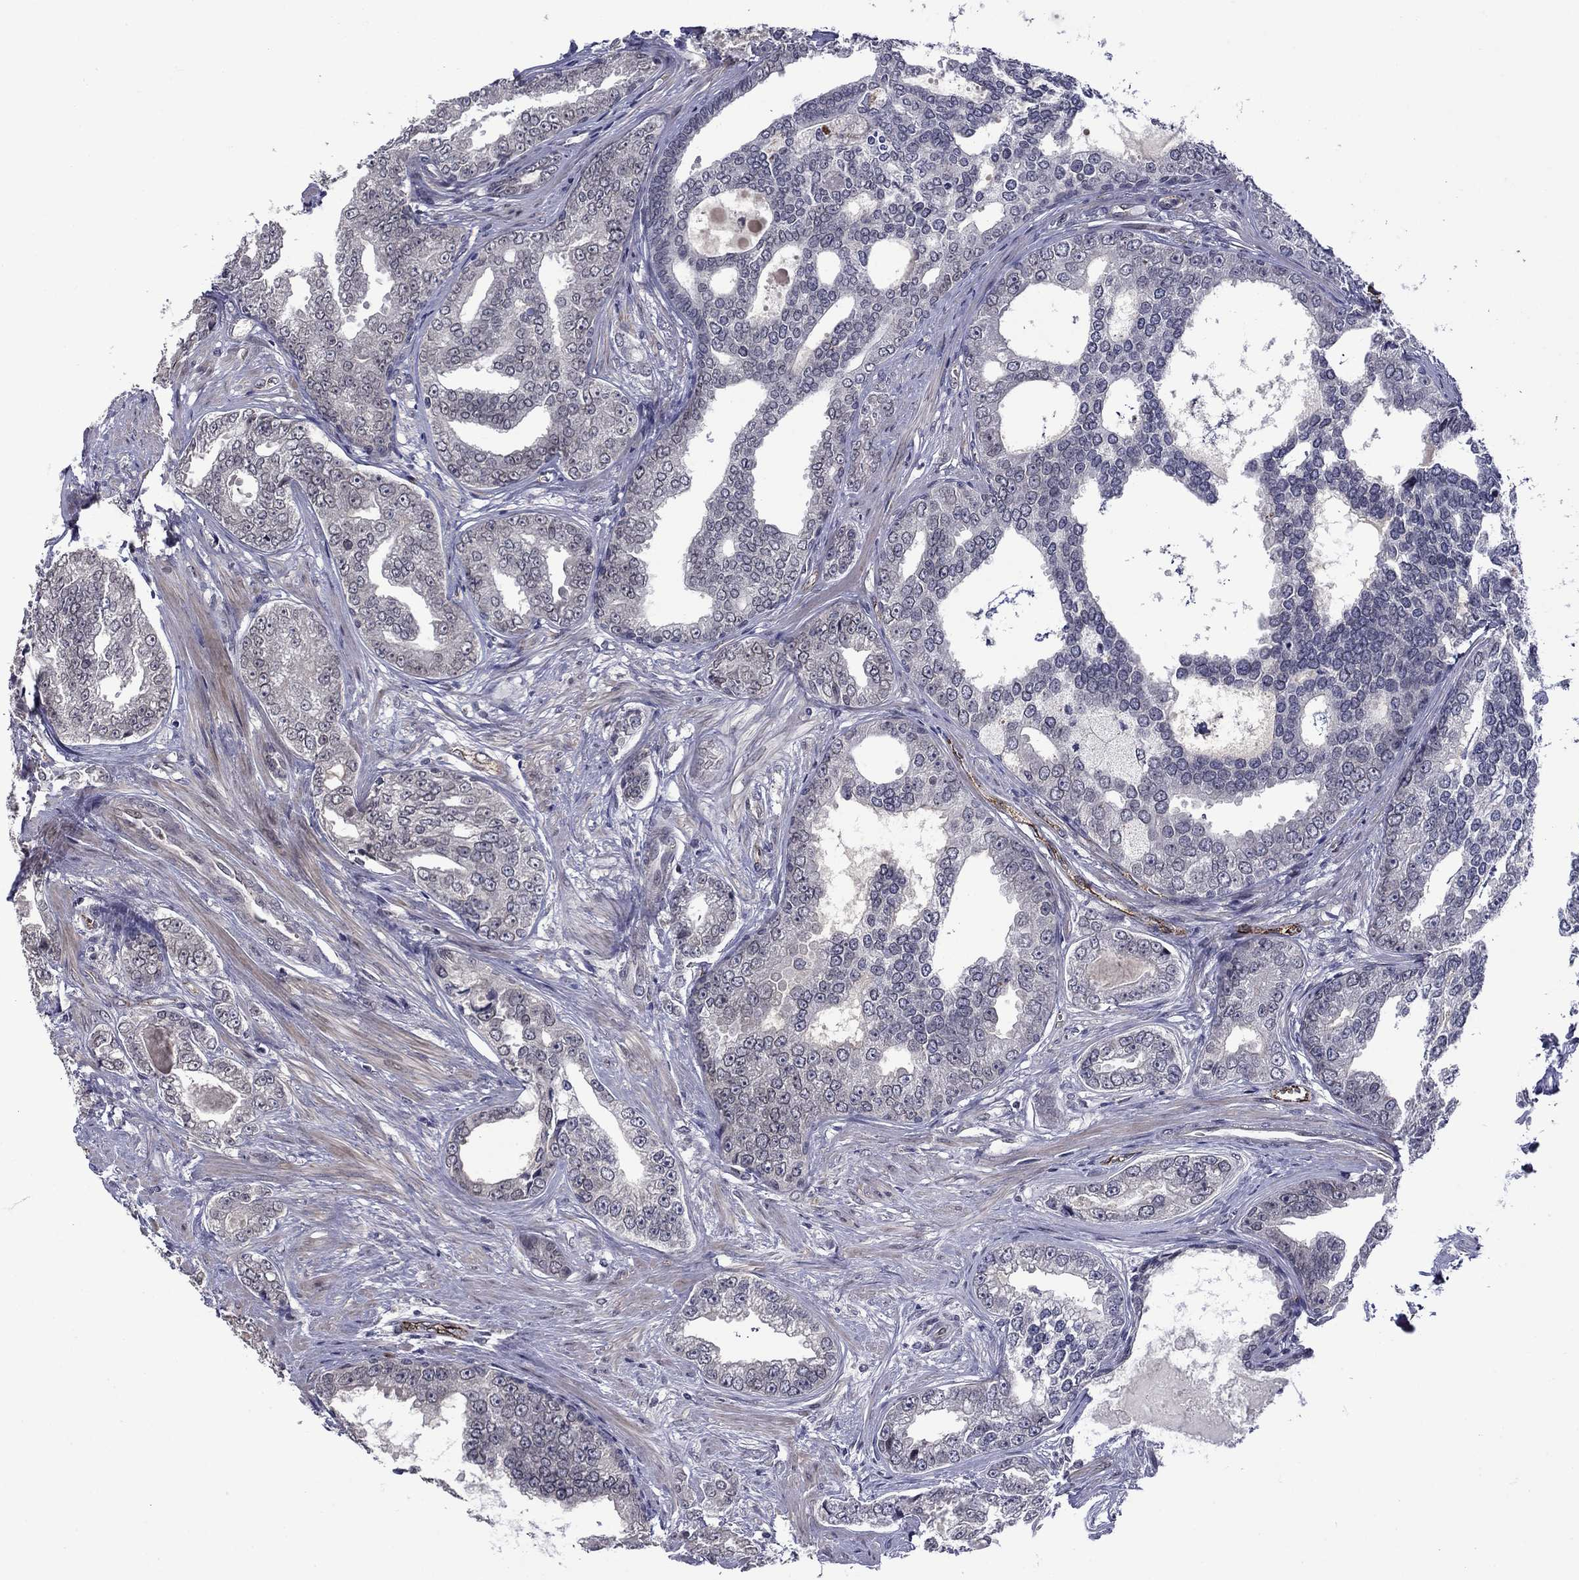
{"staining": {"intensity": "negative", "quantity": "none", "location": "none"}, "tissue": "prostate cancer", "cell_type": "Tumor cells", "image_type": "cancer", "snomed": [{"axis": "morphology", "description": "Adenocarcinoma, NOS"}, {"axis": "topography", "description": "Prostate"}], "caption": "Tumor cells are negative for protein expression in human prostate cancer (adenocarcinoma). (Stains: DAB IHC with hematoxylin counter stain, Microscopy: brightfield microscopy at high magnification).", "gene": "SLITRK1", "patient": {"sex": "male", "age": 67}}